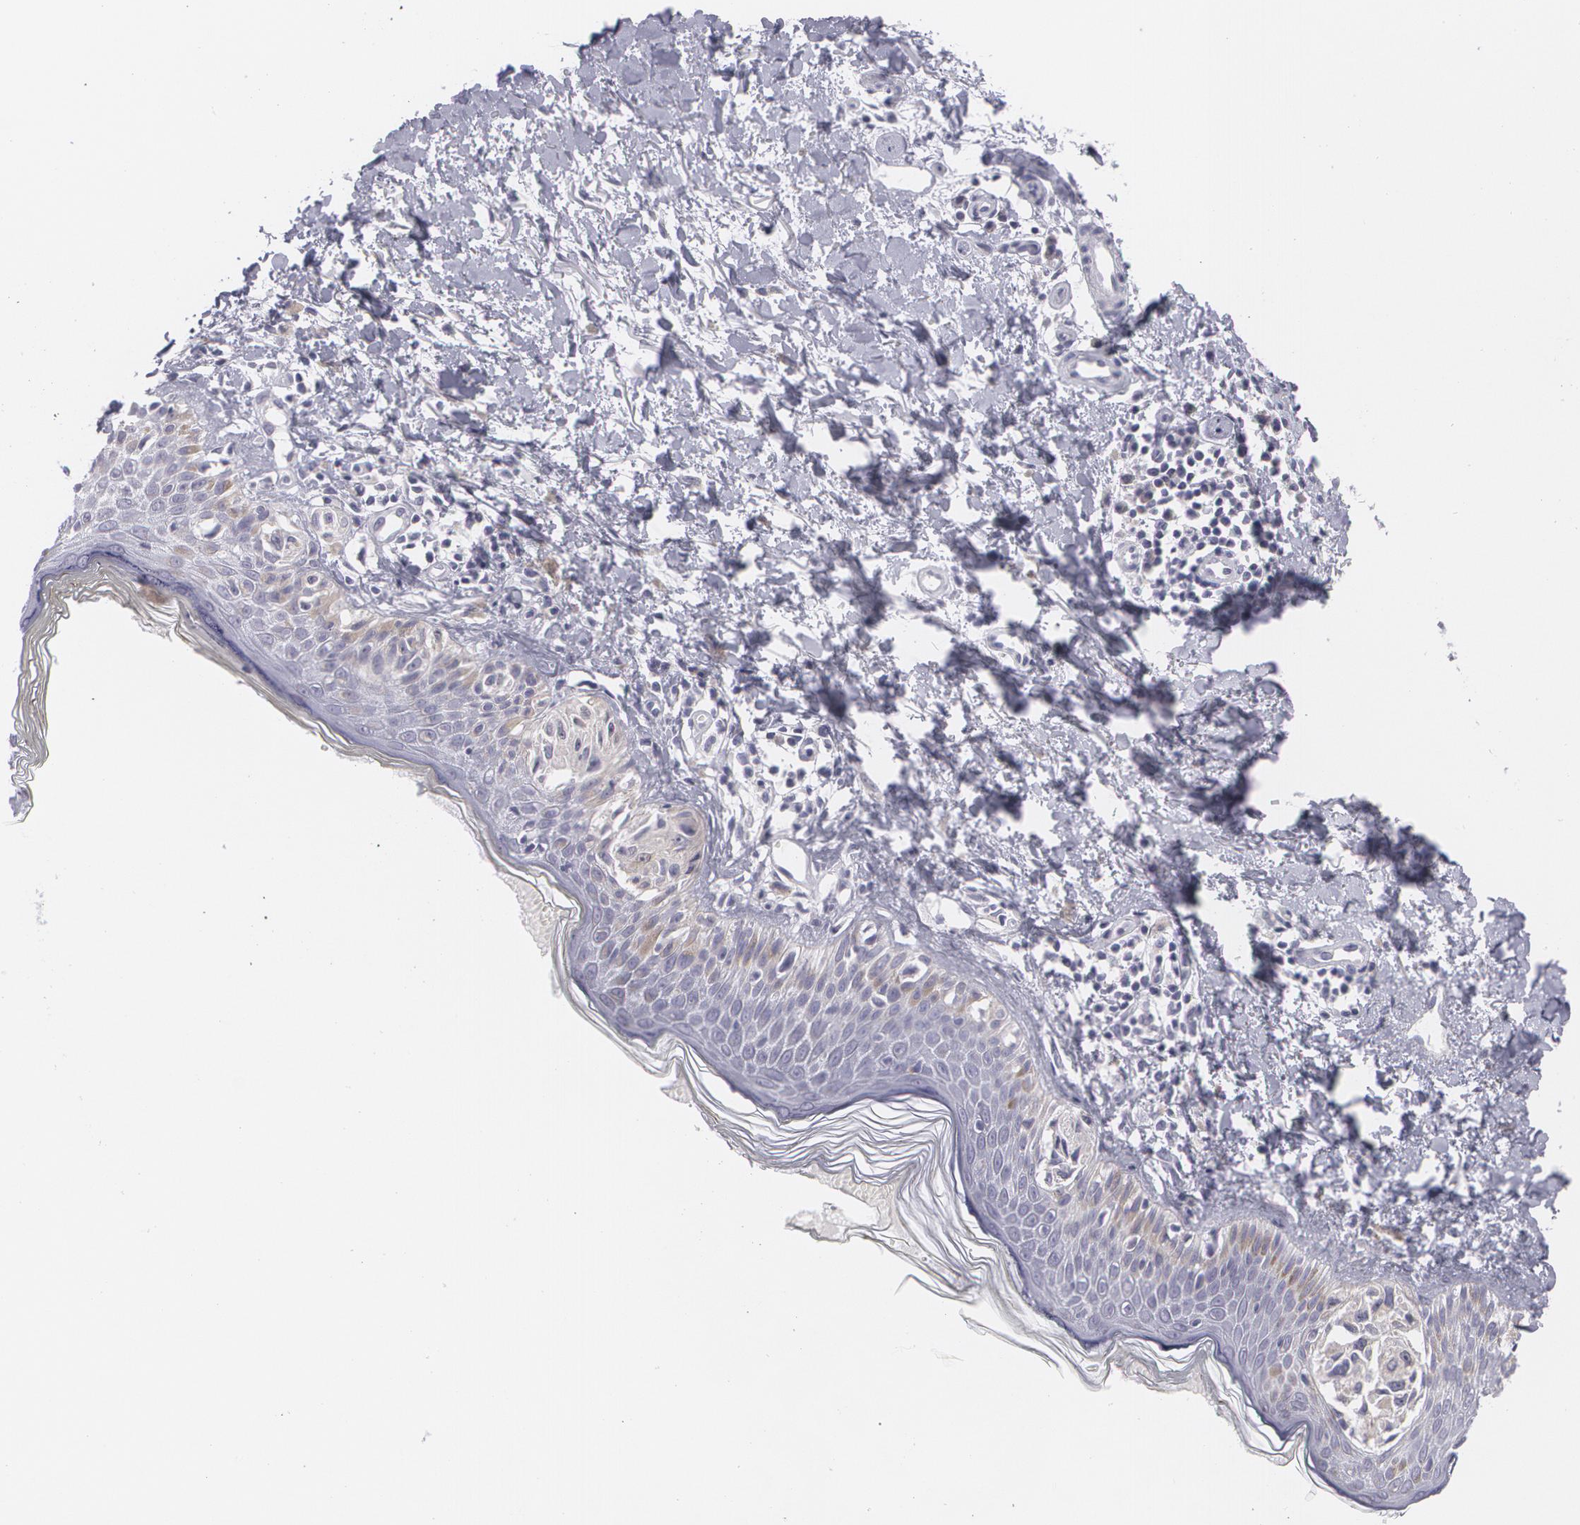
{"staining": {"intensity": "negative", "quantity": "none", "location": "none"}, "tissue": "melanoma", "cell_type": "Tumor cells", "image_type": "cancer", "snomed": [{"axis": "morphology", "description": "Malignant melanoma, NOS"}, {"axis": "topography", "description": "Skin"}], "caption": "The histopathology image reveals no significant expression in tumor cells of melanoma.", "gene": "MBNL3", "patient": {"sex": "female", "age": 73}}